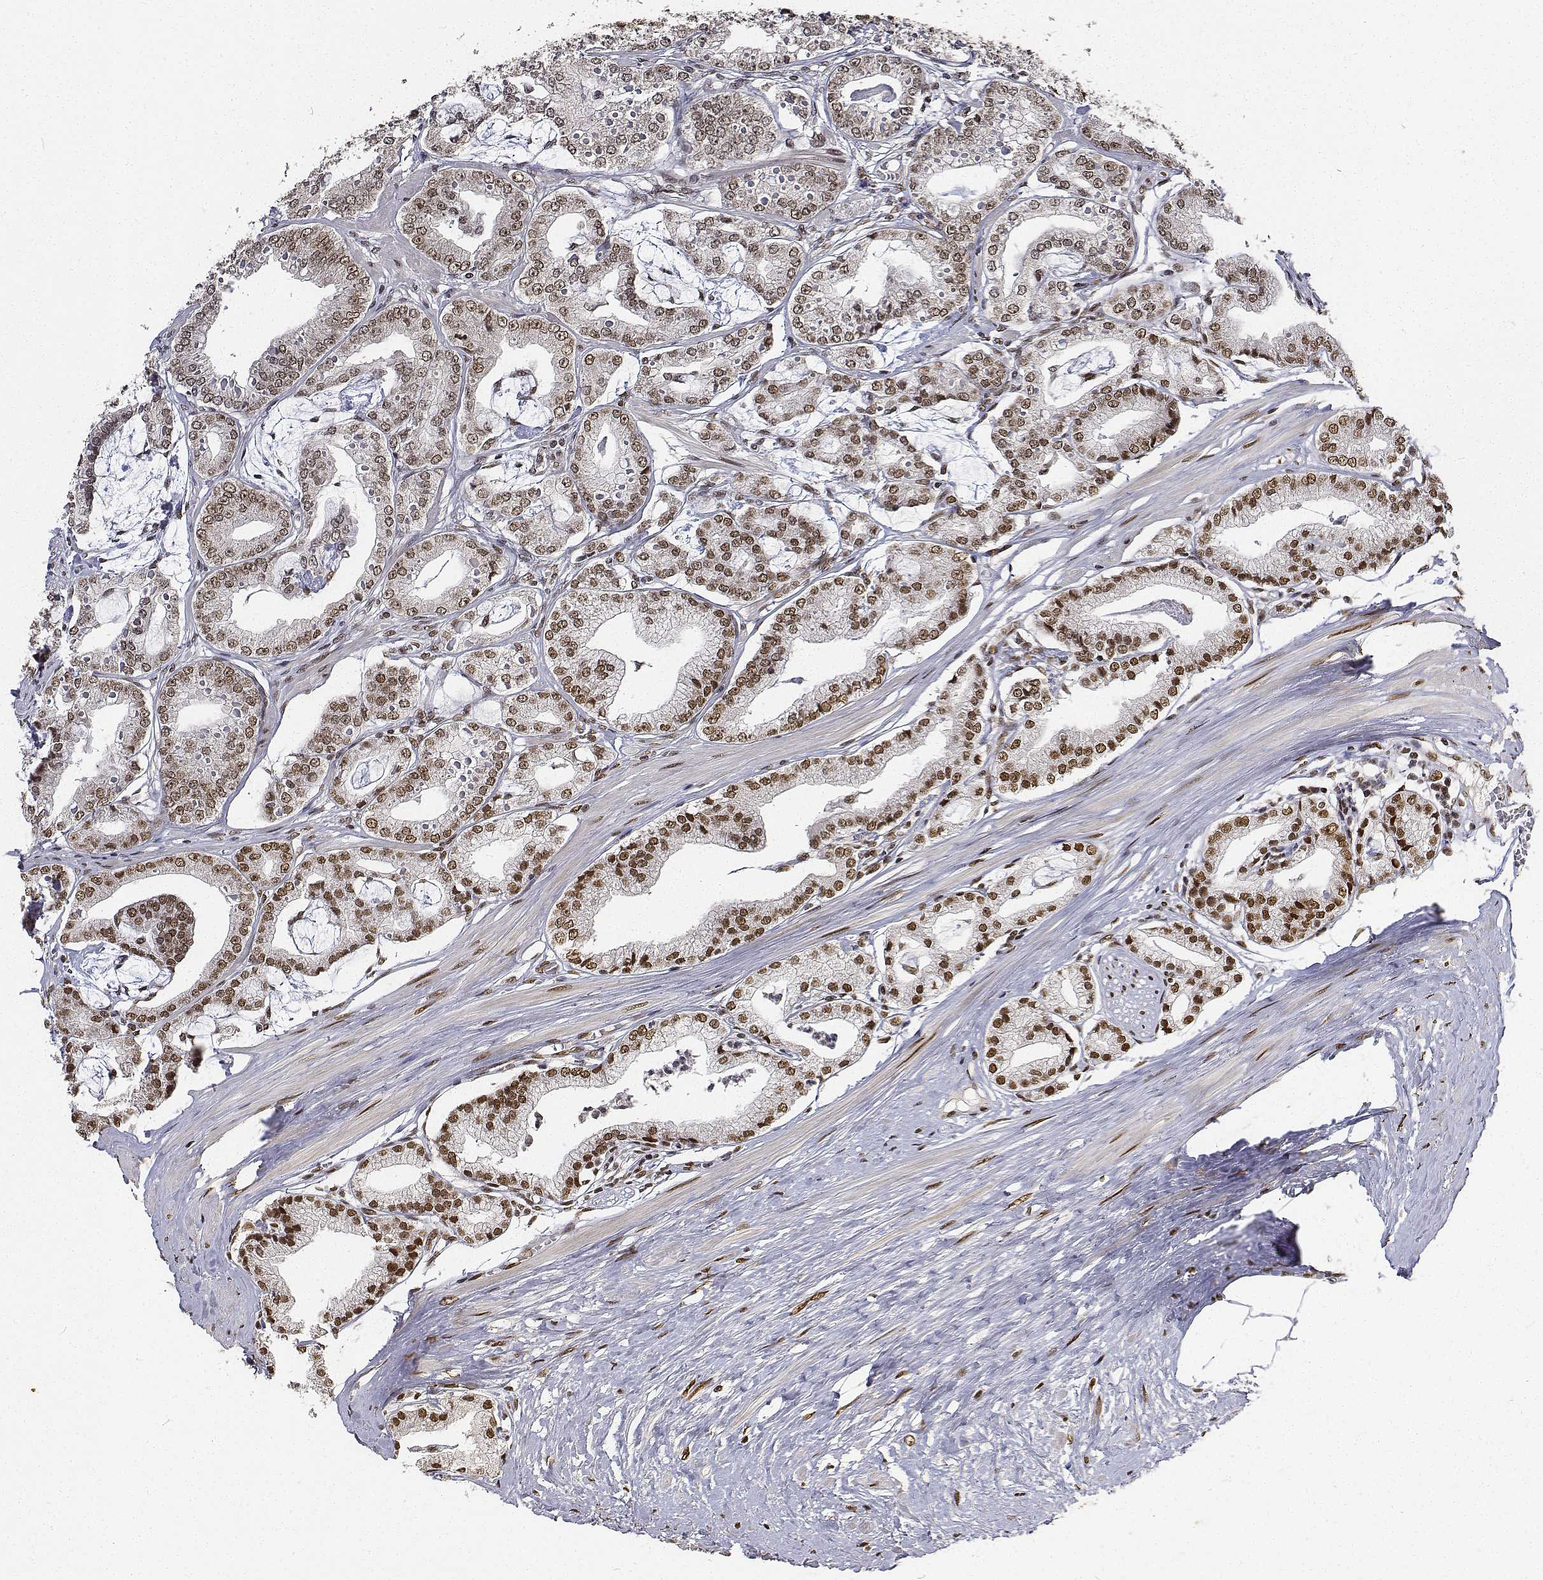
{"staining": {"intensity": "moderate", "quantity": ">75%", "location": "nuclear"}, "tissue": "prostate cancer", "cell_type": "Tumor cells", "image_type": "cancer", "snomed": [{"axis": "morphology", "description": "Adenocarcinoma, High grade"}, {"axis": "topography", "description": "Prostate"}], "caption": "A micrograph of high-grade adenocarcinoma (prostate) stained for a protein exhibits moderate nuclear brown staining in tumor cells. (Brightfield microscopy of DAB IHC at high magnification).", "gene": "ATRX", "patient": {"sex": "male", "age": 71}}